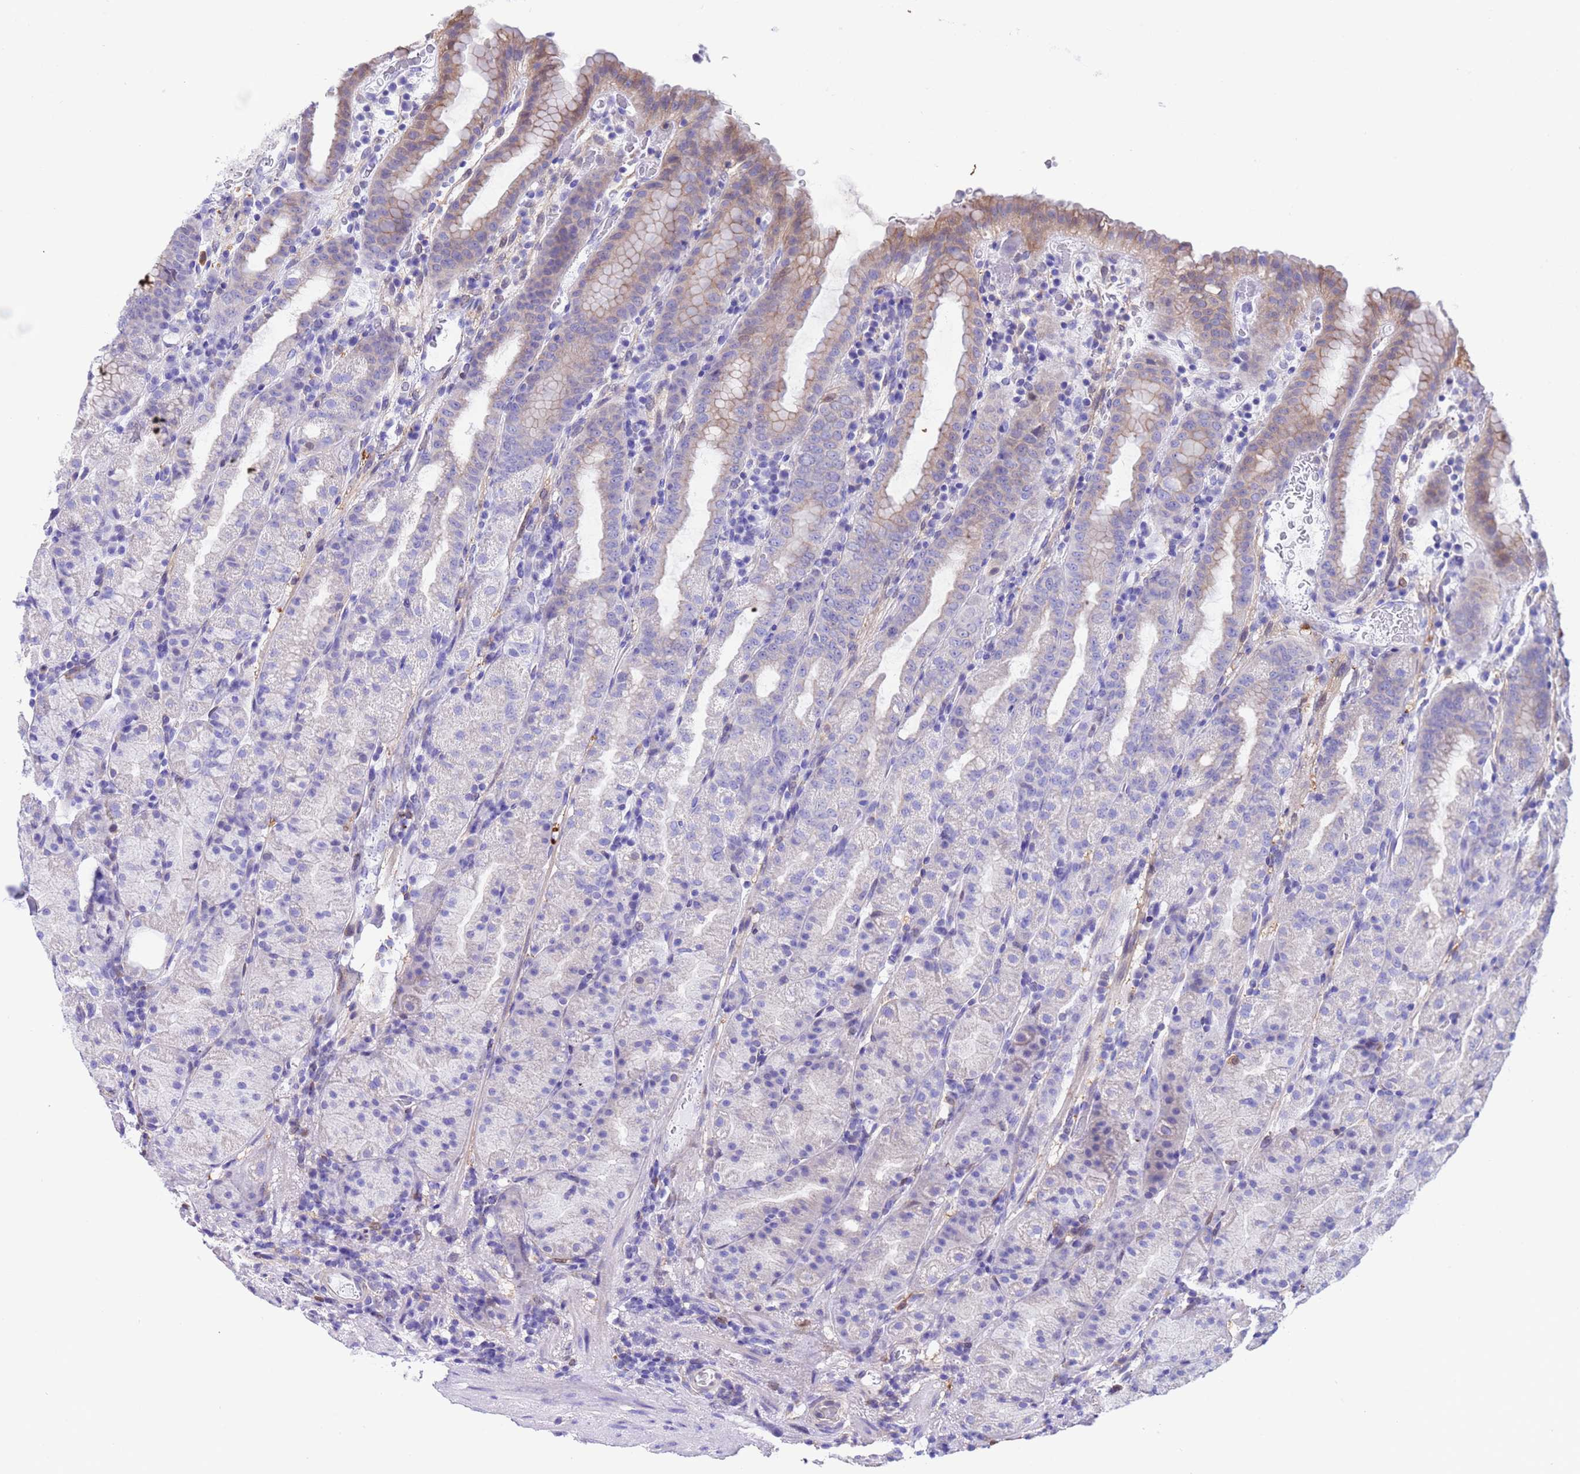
{"staining": {"intensity": "moderate", "quantity": "25%-75%", "location": "cytoplasmic/membranous,nuclear"}, "tissue": "stomach", "cell_type": "Glandular cells", "image_type": "normal", "snomed": [{"axis": "morphology", "description": "Normal tissue, NOS"}, {"axis": "topography", "description": "Stomach, upper"}, {"axis": "topography", "description": "Stomach, lower"}, {"axis": "topography", "description": "Small intestine"}], "caption": "A photomicrograph of stomach stained for a protein displays moderate cytoplasmic/membranous,nuclear brown staining in glandular cells. (DAB IHC, brown staining for protein, blue staining for nuclei).", "gene": "C6orf47", "patient": {"sex": "male", "age": 68}}